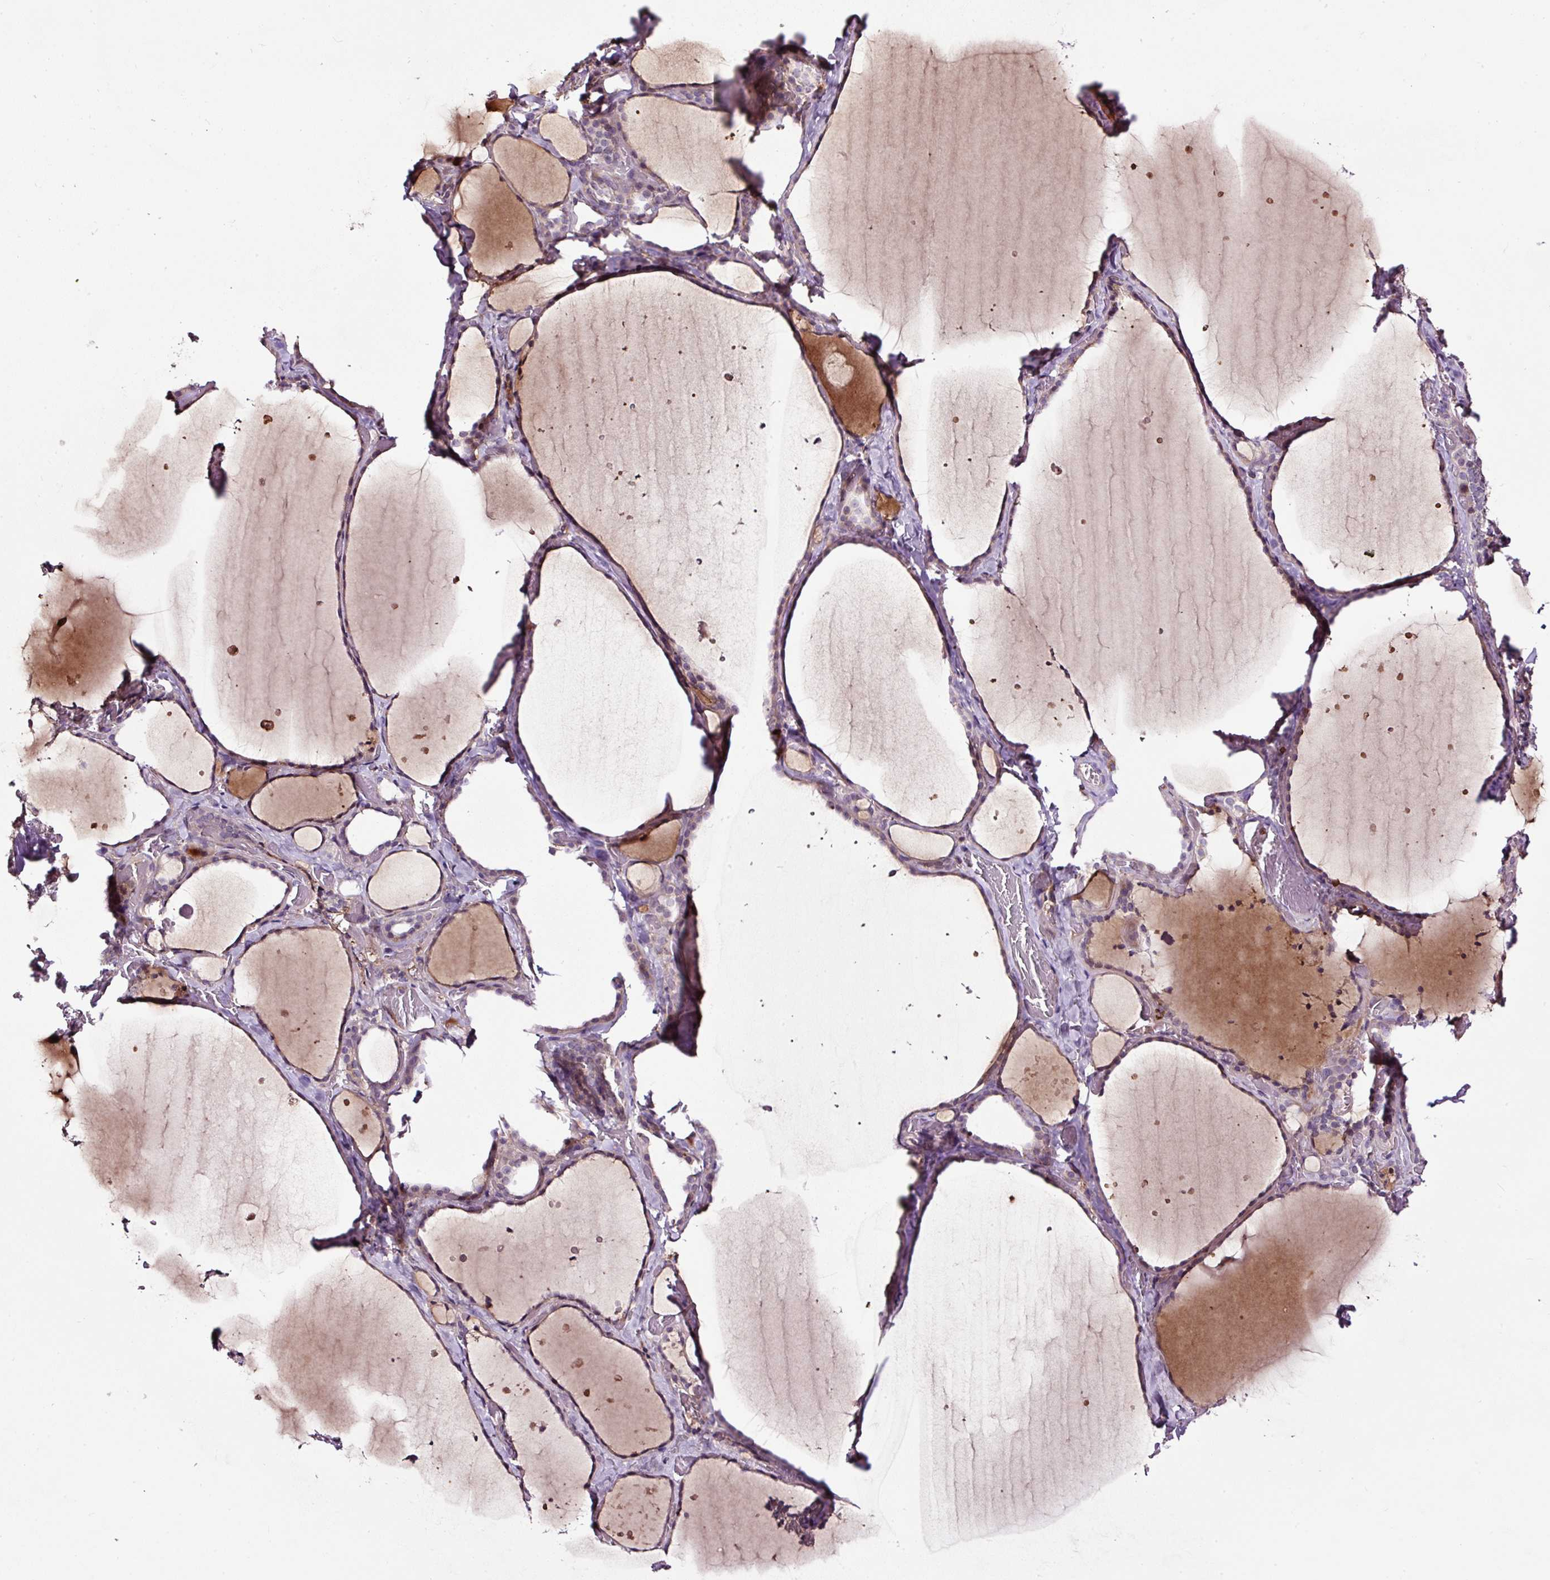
{"staining": {"intensity": "weak", "quantity": ">75%", "location": "cytoplasmic/membranous"}, "tissue": "thyroid gland", "cell_type": "Glandular cells", "image_type": "normal", "snomed": [{"axis": "morphology", "description": "Normal tissue, NOS"}, {"axis": "topography", "description": "Thyroid gland"}], "caption": "Glandular cells reveal low levels of weak cytoplasmic/membranous staining in approximately >75% of cells in benign thyroid gland.", "gene": "LRRC24", "patient": {"sex": "female", "age": 36}}